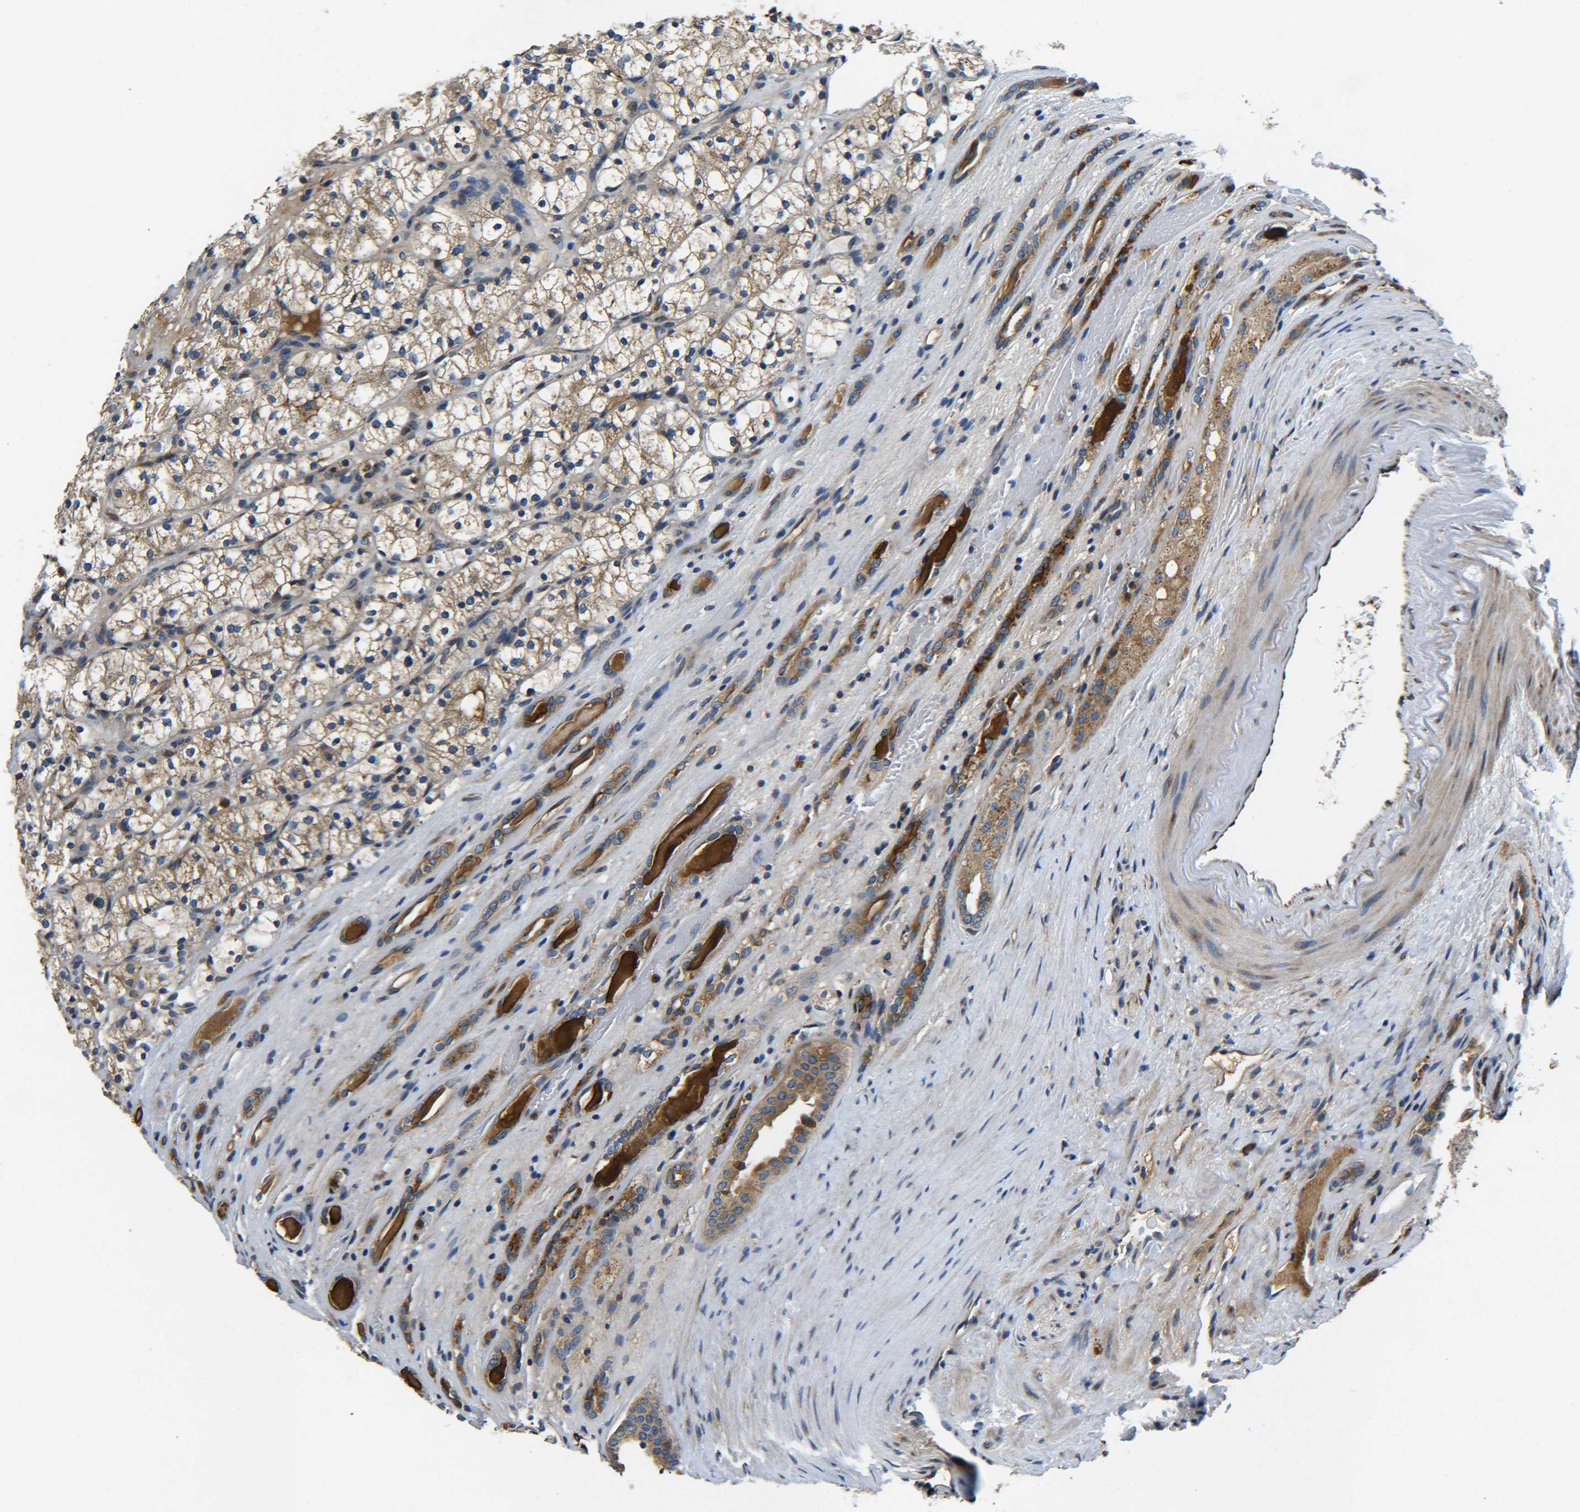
{"staining": {"intensity": "moderate", "quantity": ">75%", "location": "cytoplasmic/membranous"}, "tissue": "renal cancer", "cell_type": "Tumor cells", "image_type": "cancer", "snomed": [{"axis": "morphology", "description": "Adenocarcinoma, NOS"}, {"axis": "topography", "description": "Kidney"}], "caption": "This is a micrograph of immunohistochemistry staining of renal cancer (adenocarcinoma), which shows moderate staining in the cytoplasmic/membranous of tumor cells.", "gene": "RAB1B", "patient": {"sex": "female", "age": 60}}